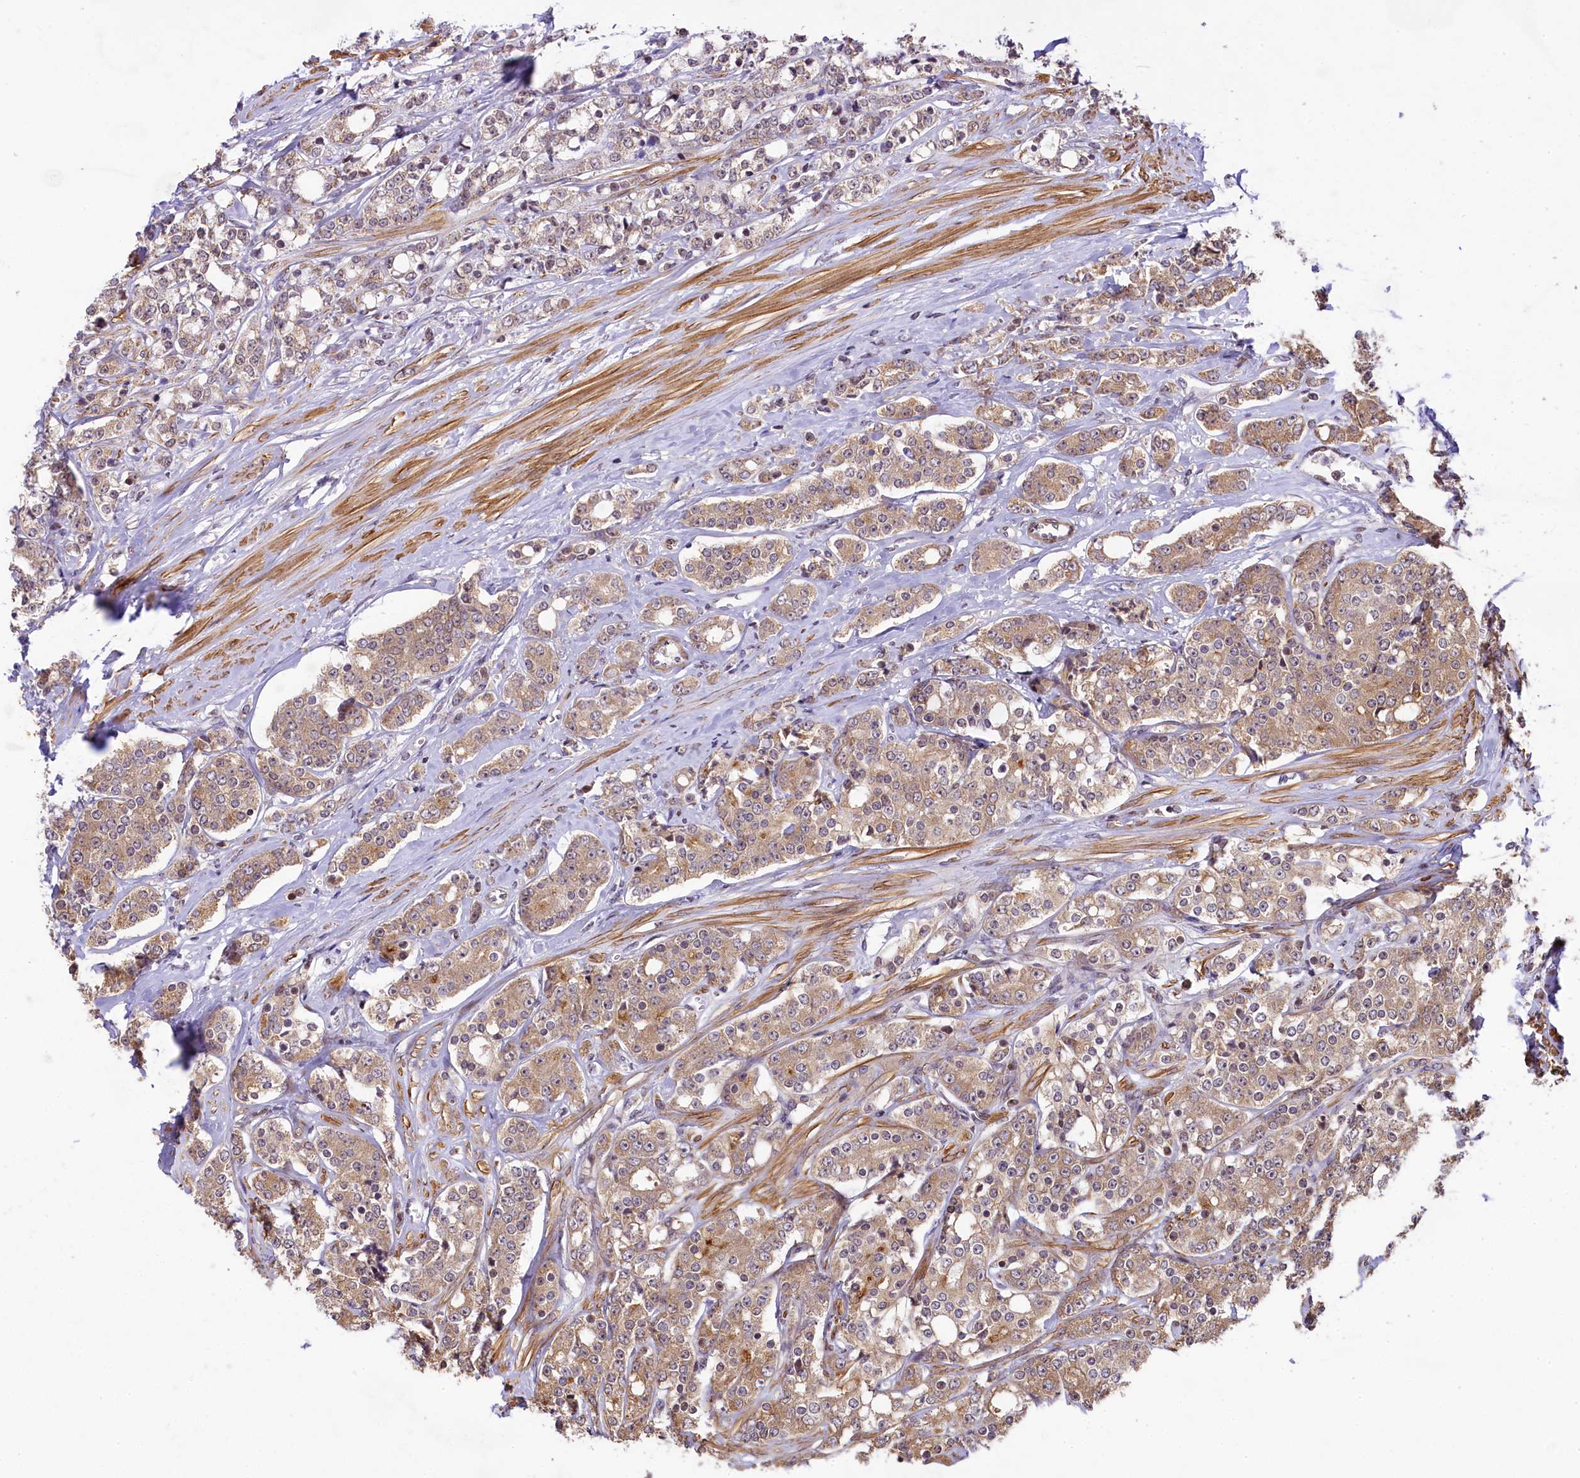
{"staining": {"intensity": "moderate", "quantity": ">75%", "location": "cytoplasmic/membranous"}, "tissue": "prostate cancer", "cell_type": "Tumor cells", "image_type": "cancer", "snomed": [{"axis": "morphology", "description": "Adenocarcinoma, High grade"}, {"axis": "topography", "description": "Prostate"}], "caption": "This photomicrograph exhibits prostate cancer stained with immunohistochemistry to label a protein in brown. The cytoplasmic/membranous of tumor cells show moderate positivity for the protein. Nuclei are counter-stained blue.", "gene": "RBBP8", "patient": {"sex": "male", "age": 62}}